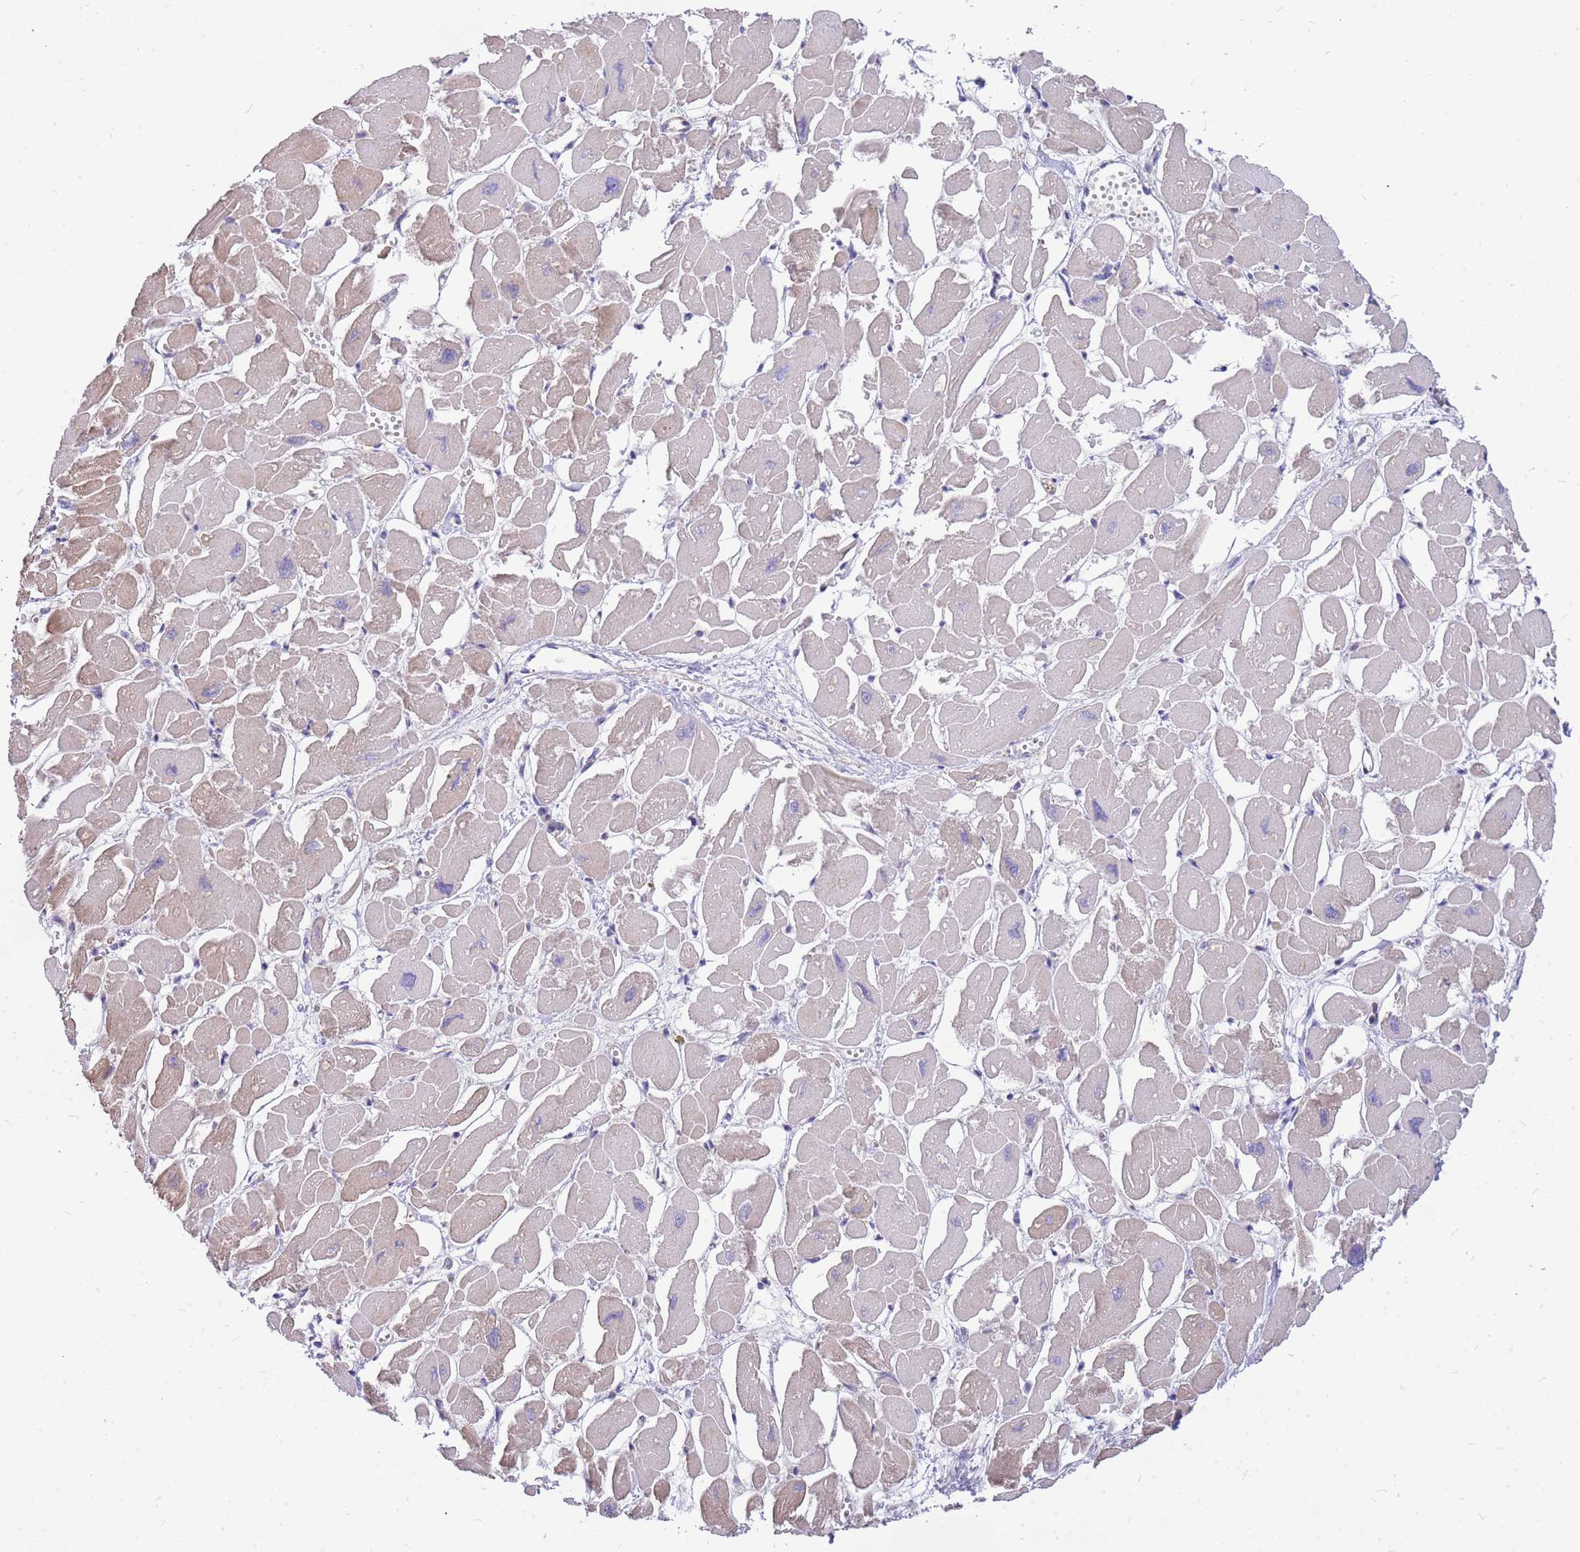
{"staining": {"intensity": "moderate", "quantity": "25%-75%", "location": "cytoplasmic/membranous"}, "tissue": "heart muscle", "cell_type": "Cardiomyocytes", "image_type": "normal", "snomed": [{"axis": "morphology", "description": "Normal tissue, NOS"}, {"axis": "topography", "description": "Heart"}], "caption": "A high-resolution photomicrograph shows immunohistochemistry staining of benign heart muscle, which displays moderate cytoplasmic/membranous positivity in approximately 25%-75% of cardiomyocytes.", "gene": "MVD", "patient": {"sex": "male", "age": 54}}